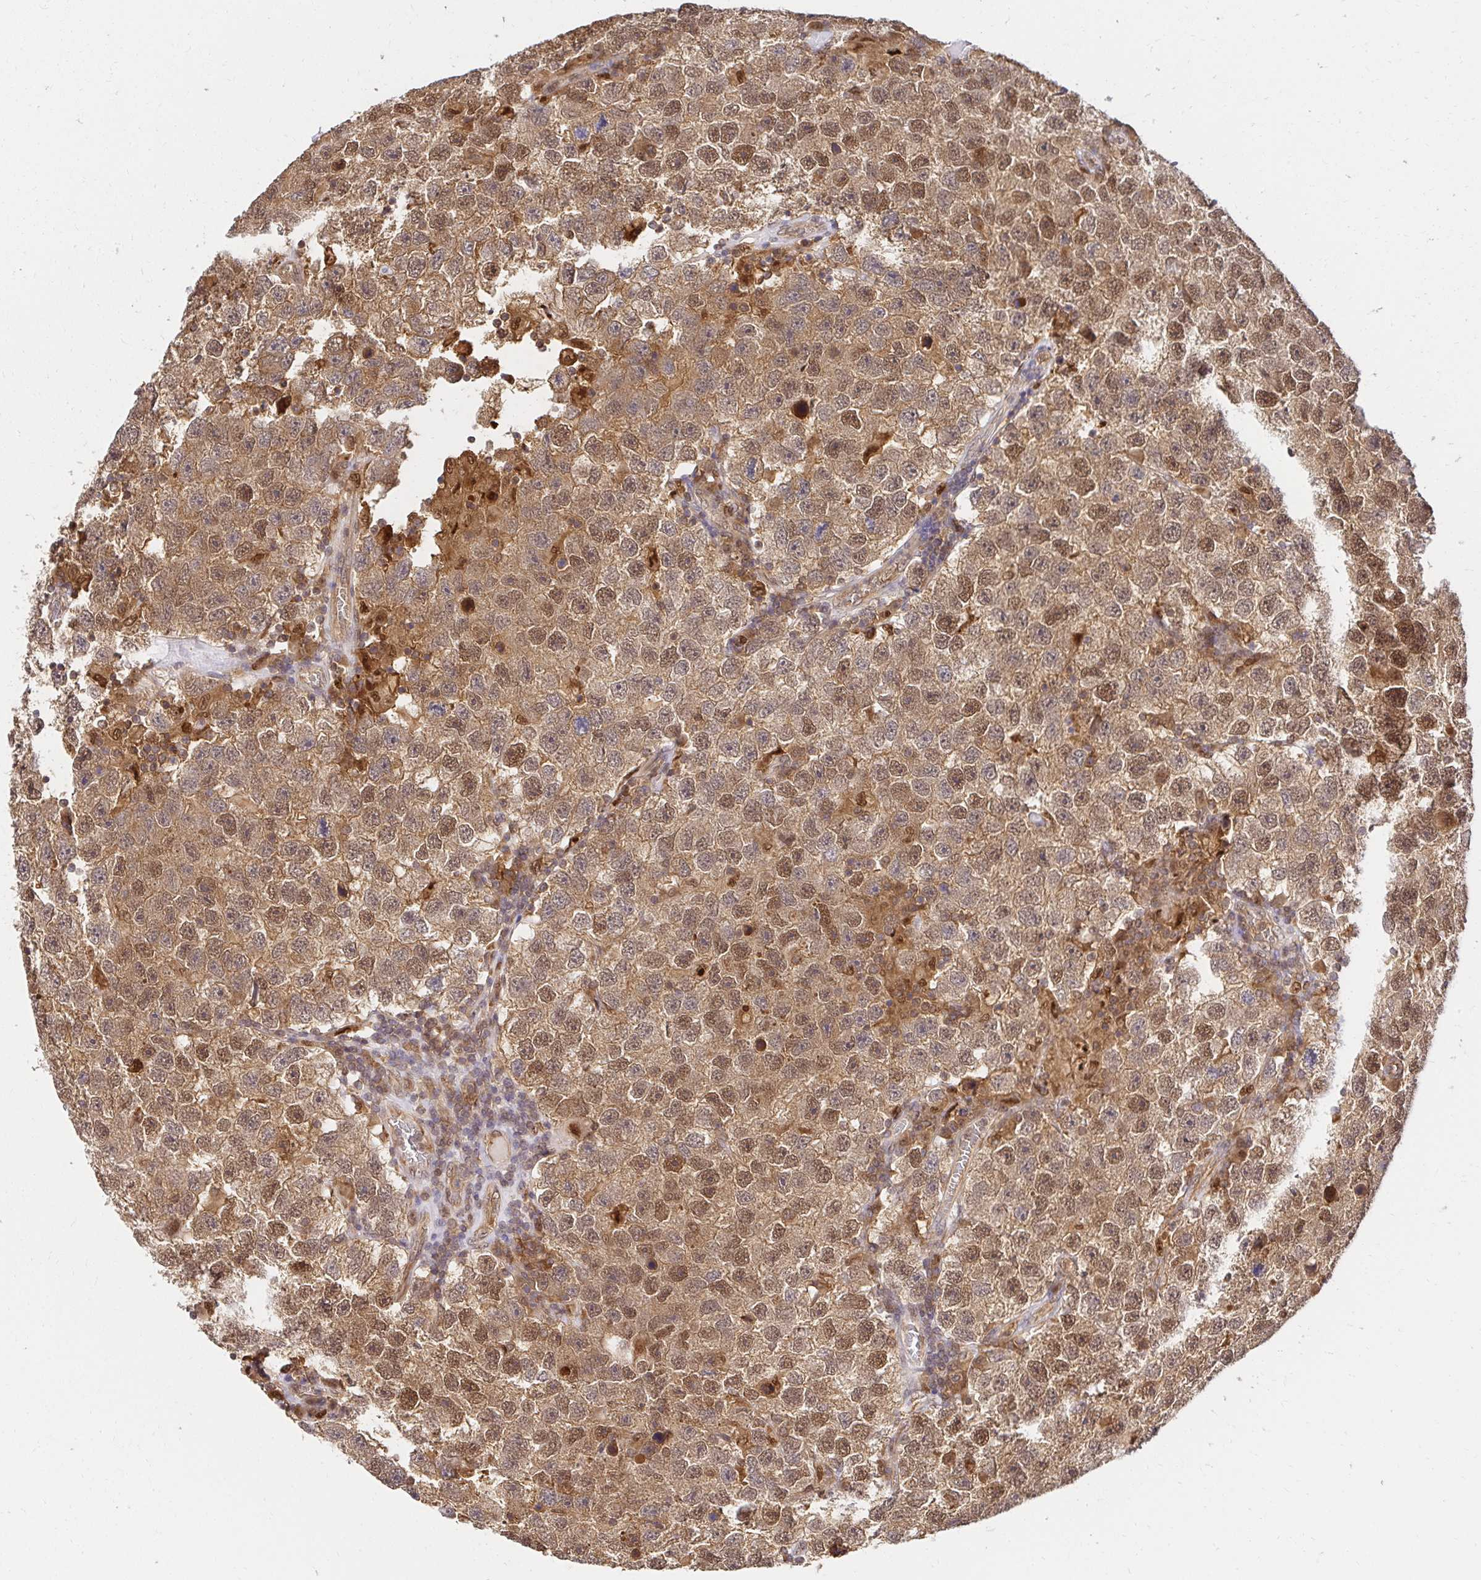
{"staining": {"intensity": "moderate", "quantity": ">75%", "location": "cytoplasmic/membranous,nuclear"}, "tissue": "testis cancer", "cell_type": "Tumor cells", "image_type": "cancer", "snomed": [{"axis": "morphology", "description": "Seminoma, NOS"}, {"axis": "topography", "description": "Testis"}], "caption": "Testis seminoma stained with a protein marker displays moderate staining in tumor cells.", "gene": "PSMA4", "patient": {"sex": "male", "age": 26}}